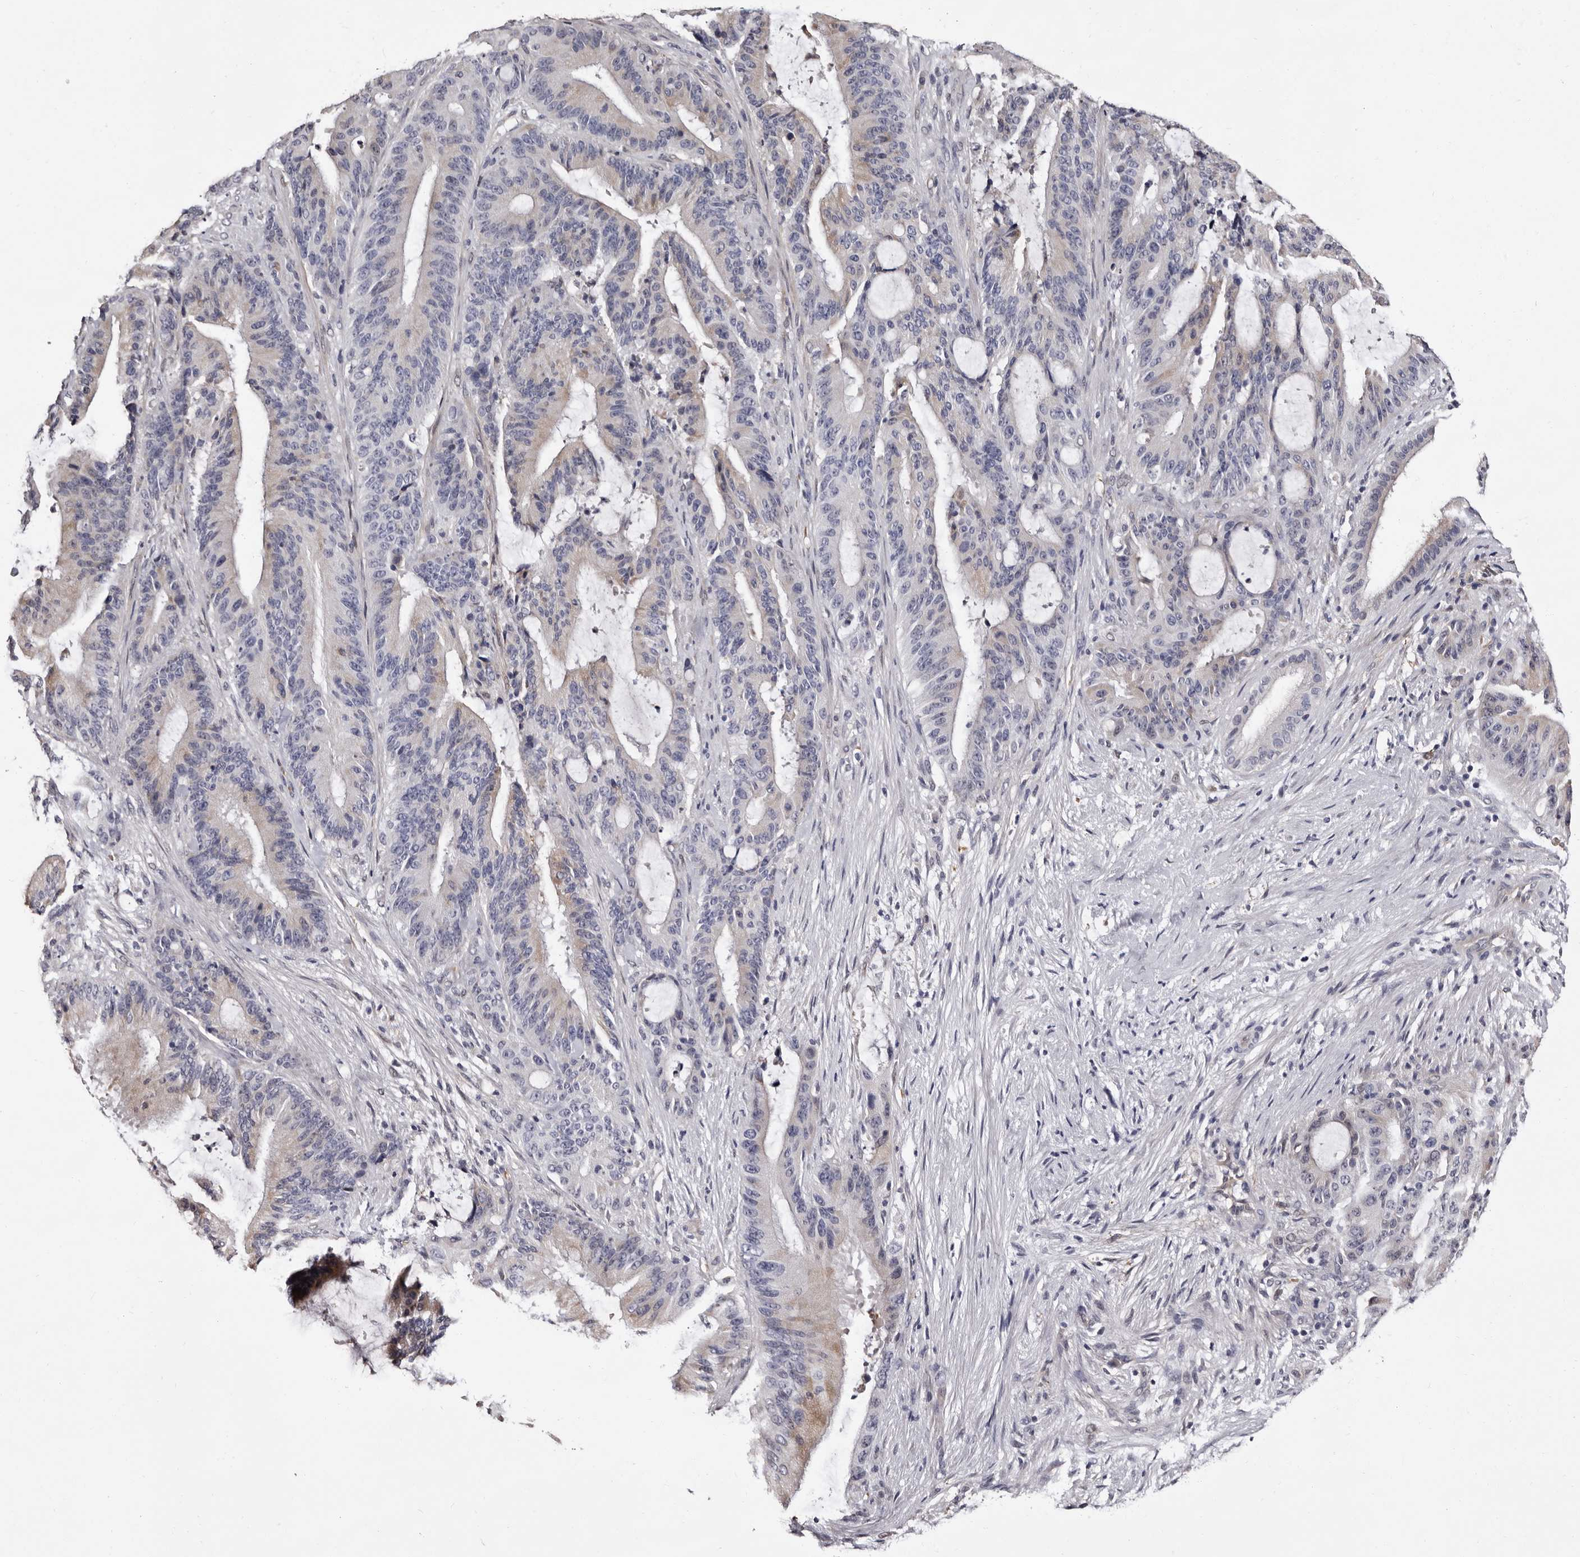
{"staining": {"intensity": "negative", "quantity": "none", "location": "none"}, "tissue": "liver cancer", "cell_type": "Tumor cells", "image_type": "cancer", "snomed": [{"axis": "morphology", "description": "Normal tissue, NOS"}, {"axis": "morphology", "description": "Cholangiocarcinoma"}, {"axis": "topography", "description": "Liver"}, {"axis": "topography", "description": "Peripheral nerve tissue"}], "caption": "Tumor cells show no significant staining in liver cancer.", "gene": "BPGM", "patient": {"sex": "female", "age": 73}}